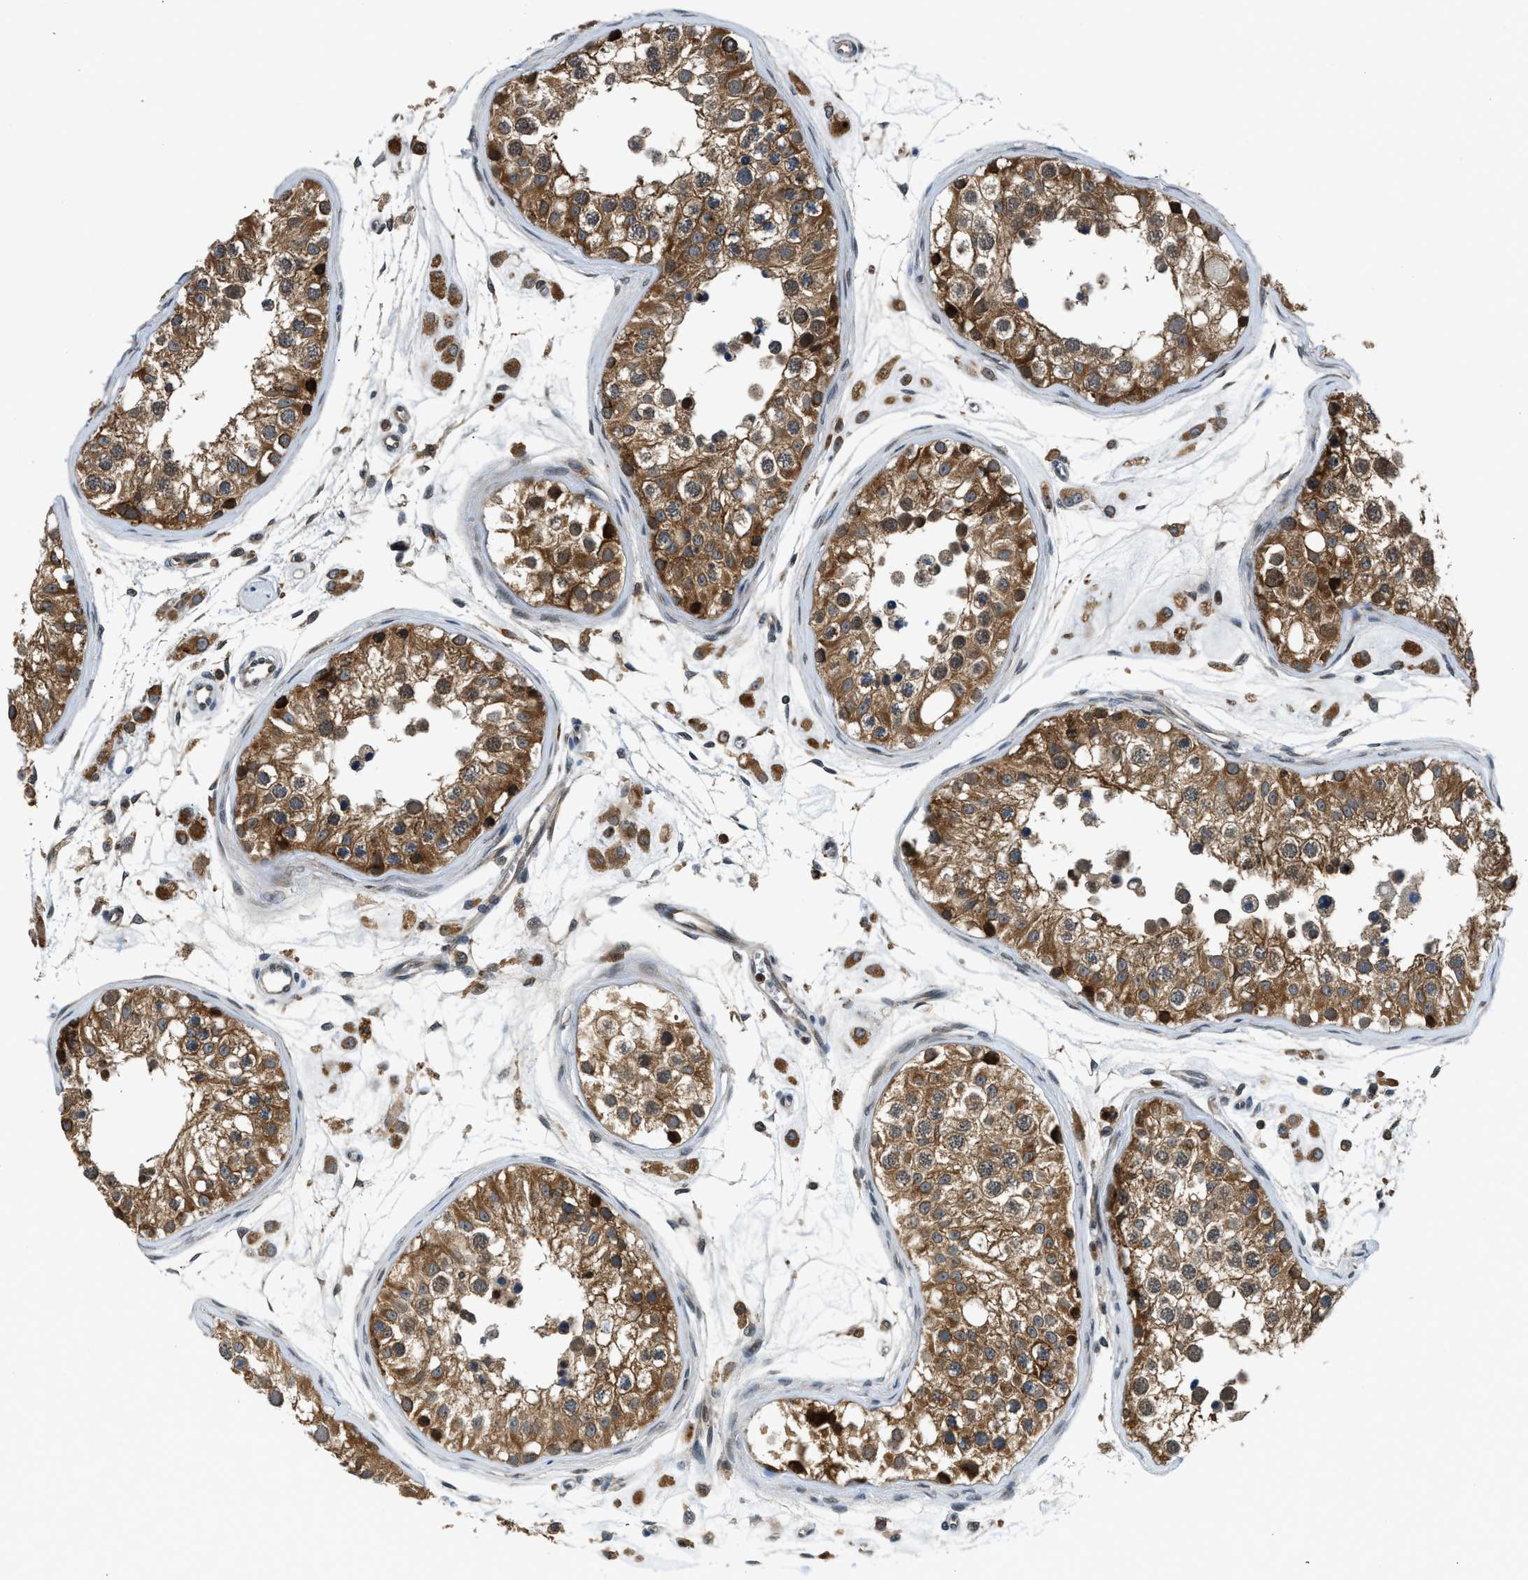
{"staining": {"intensity": "strong", "quantity": ">75%", "location": "cytoplasmic/membranous,nuclear"}, "tissue": "testis", "cell_type": "Cells in seminiferous ducts", "image_type": "normal", "snomed": [{"axis": "morphology", "description": "Normal tissue, NOS"}, {"axis": "morphology", "description": "Adenocarcinoma, metastatic, NOS"}, {"axis": "topography", "description": "Testis"}], "caption": "The immunohistochemical stain labels strong cytoplasmic/membranous,nuclear positivity in cells in seminiferous ducts of benign testis. Ihc stains the protein in brown and the nuclei are stained blue.", "gene": "RETREG3", "patient": {"sex": "male", "age": 26}}